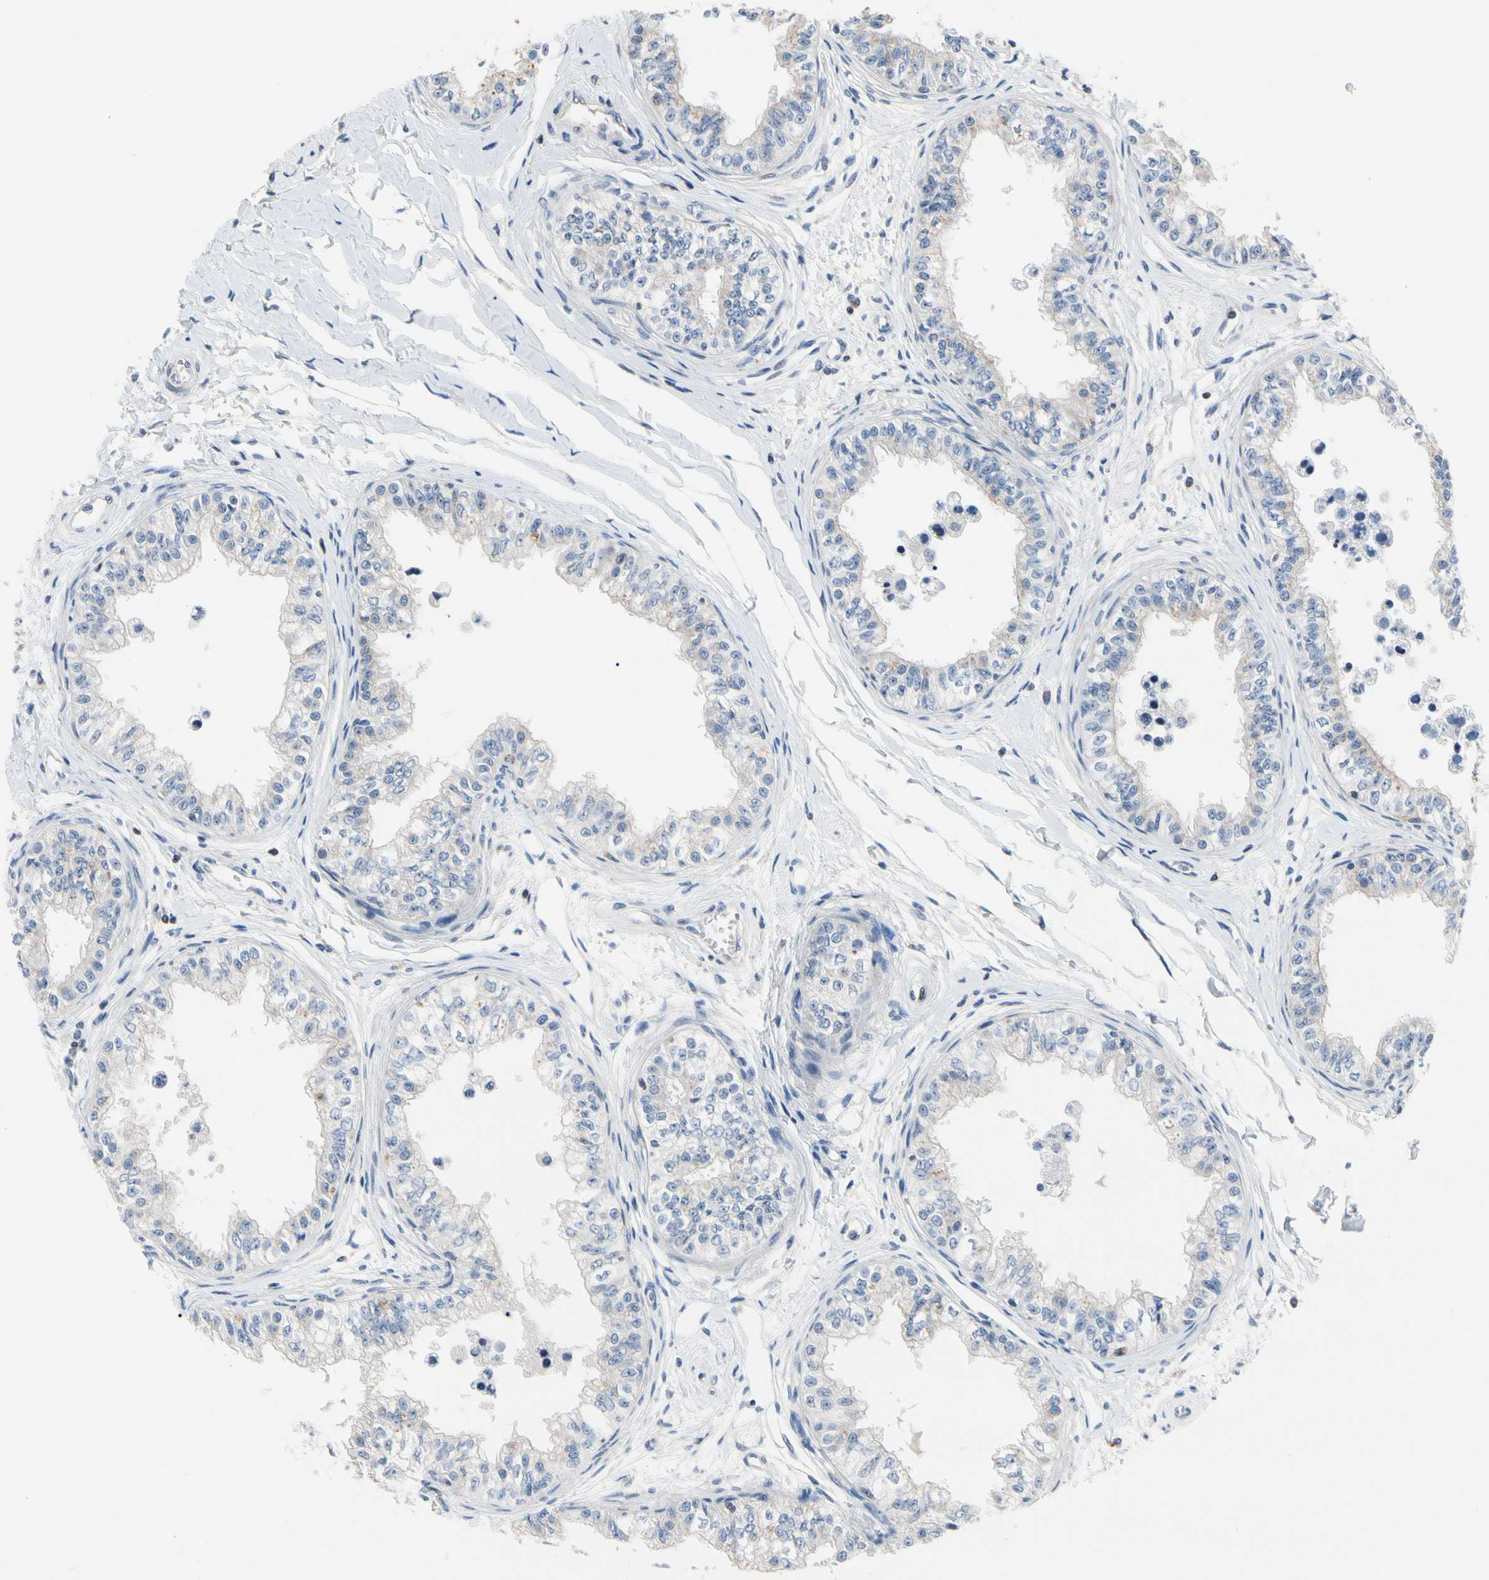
{"staining": {"intensity": "moderate", "quantity": "25%-75%", "location": "cytoplasmic/membranous"}, "tissue": "epididymis", "cell_type": "Glandular cells", "image_type": "normal", "snomed": [{"axis": "morphology", "description": "Normal tissue, NOS"}, {"axis": "morphology", "description": "Adenocarcinoma, metastatic, NOS"}, {"axis": "topography", "description": "Testis"}, {"axis": "topography", "description": "Epididymis"}], "caption": "Moderate cytoplasmic/membranous protein staining is seen in about 25%-75% of glandular cells in epididymis. The staining was performed using DAB, with brown indicating positive protein expression. Nuclei are stained blue with hematoxylin.", "gene": "ECRG4", "patient": {"sex": "male", "age": 26}}